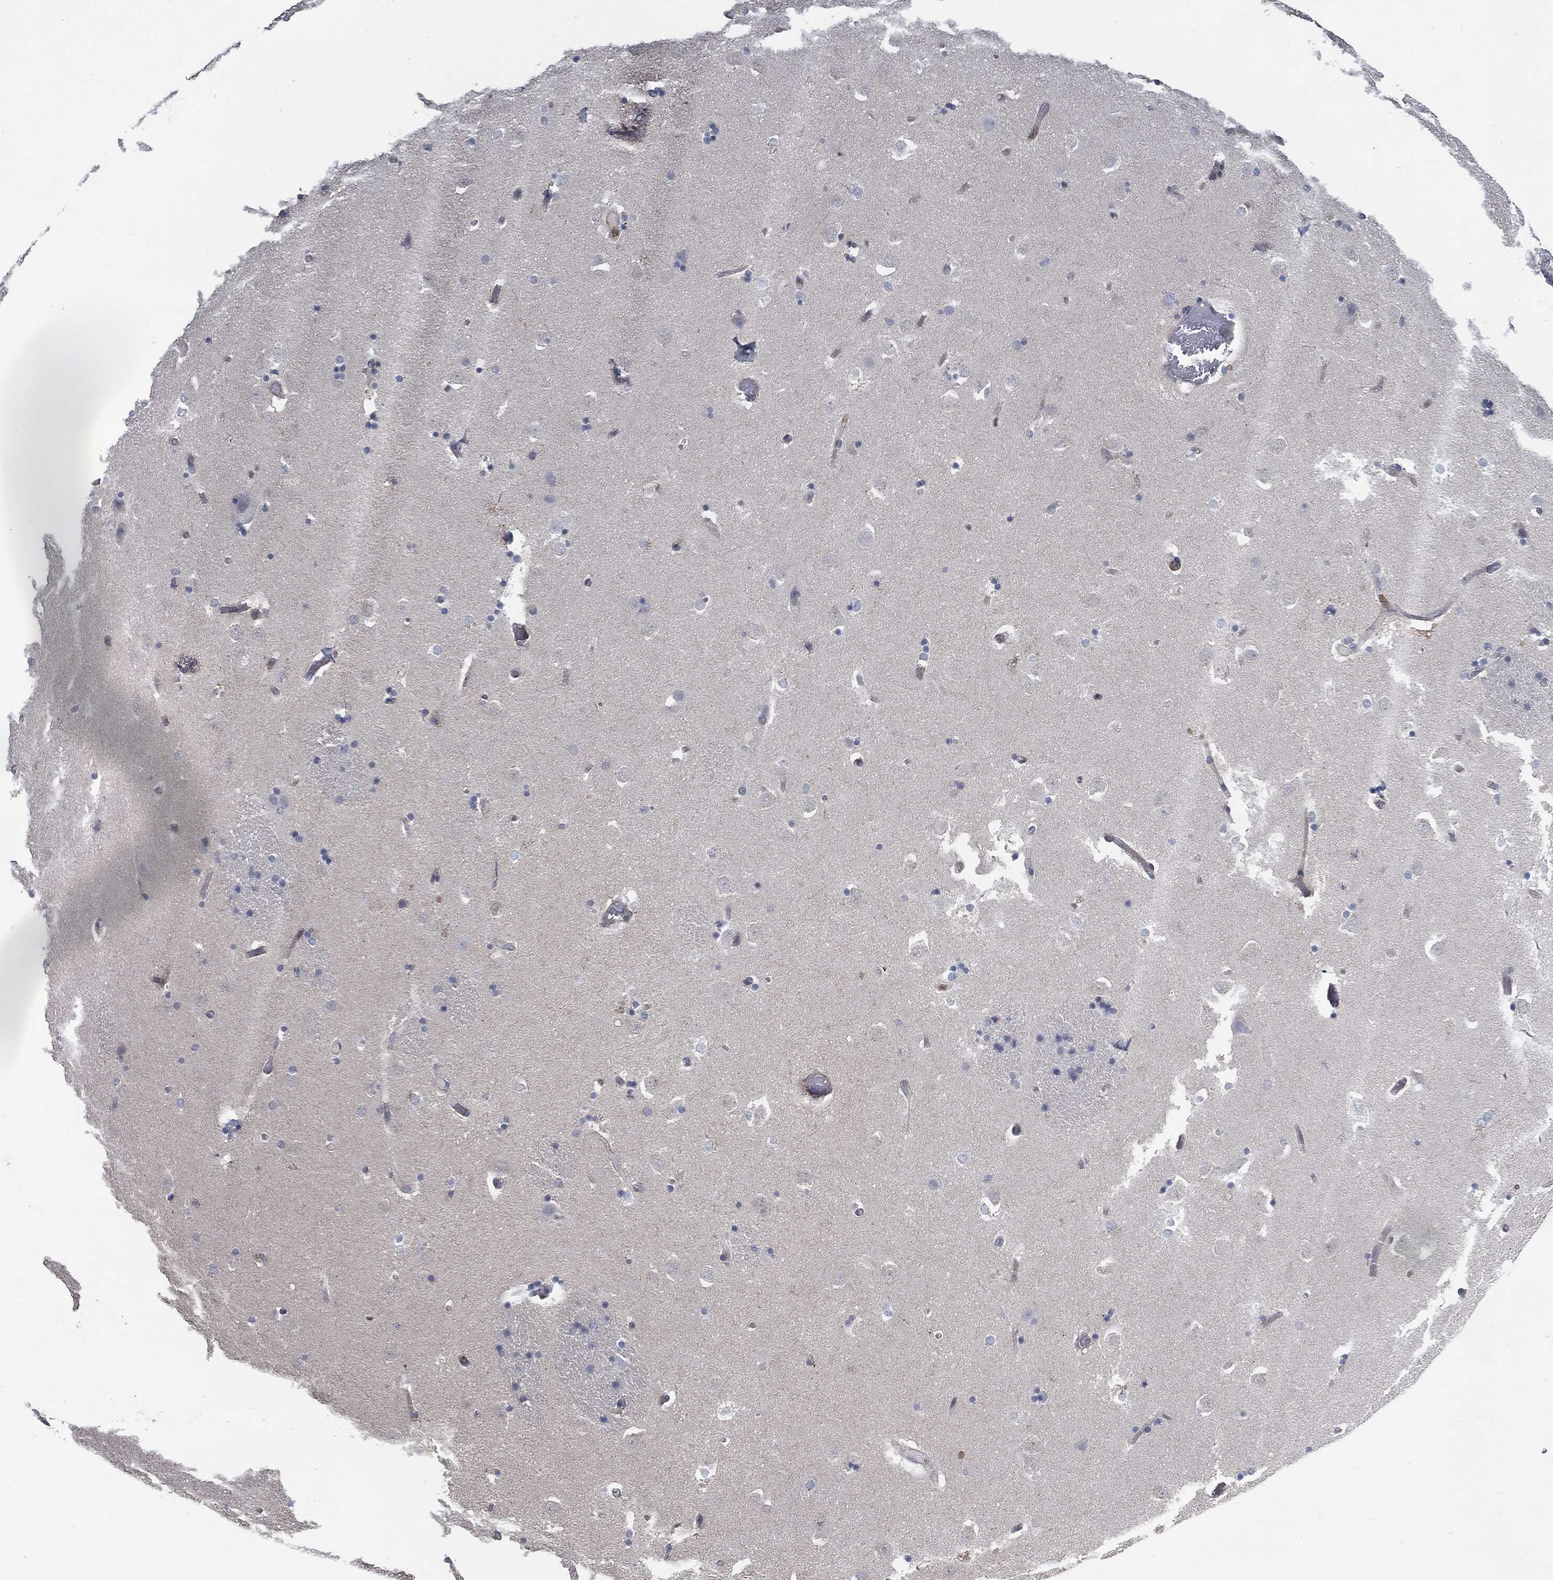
{"staining": {"intensity": "negative", "quantity": "none", "location": "none"}, "tissue": "caudate", "cell_type": "Glial cells", "image_type": "normal", "snomed": [{"axis": "morphology", "description": "Normal tissue, NOS"}, {"axis": "topography", "description": "Lateral ventricle wall"}], "caption": "Glial cells show no significant protein staining in benign caudate. (Immunohistochemistry (ihc), brightfield microscopy, high magnification).", "gene": "SVIL", "patient": {"sex": "male", "age": 51}}